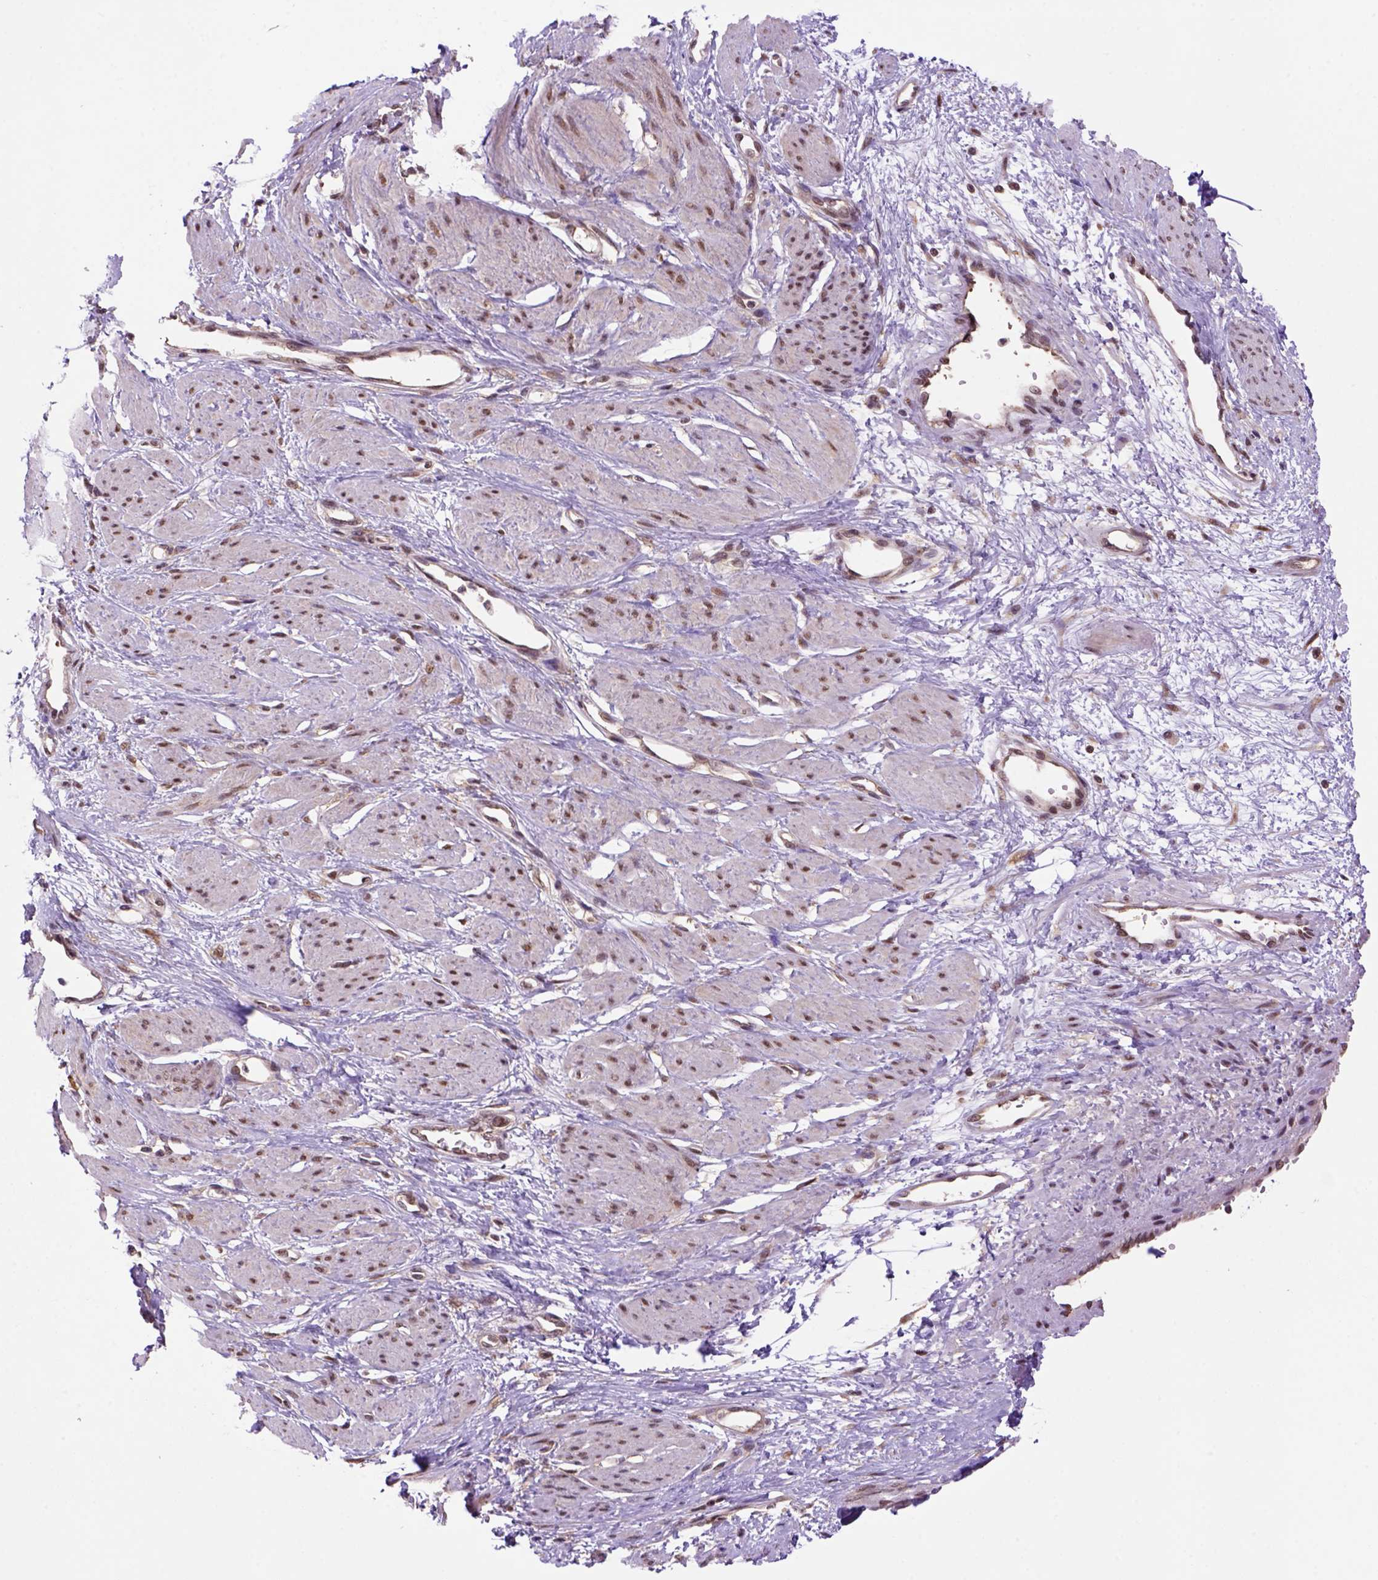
{"staining": {"intensity": "strong", "quantity": ">75%", "location": "nuclear"}, "tissue": "smooth muscle", "cell_type": "Smooth muscle cells", "image_type": "normal", "snomed": [{"axis": "morphology", "description": "Normal tissue, NOS"}, {"axis": "topography", "description": "Smooth muscle"}, {"axis": "topography", "description": "Uterus"}], "caption": "Benign smooth muscle shows strong nuclear expression in about >75% of smooth muscle cells.", "gene": "PSMC2", "patient": {"sex": "female", "age": 39}}